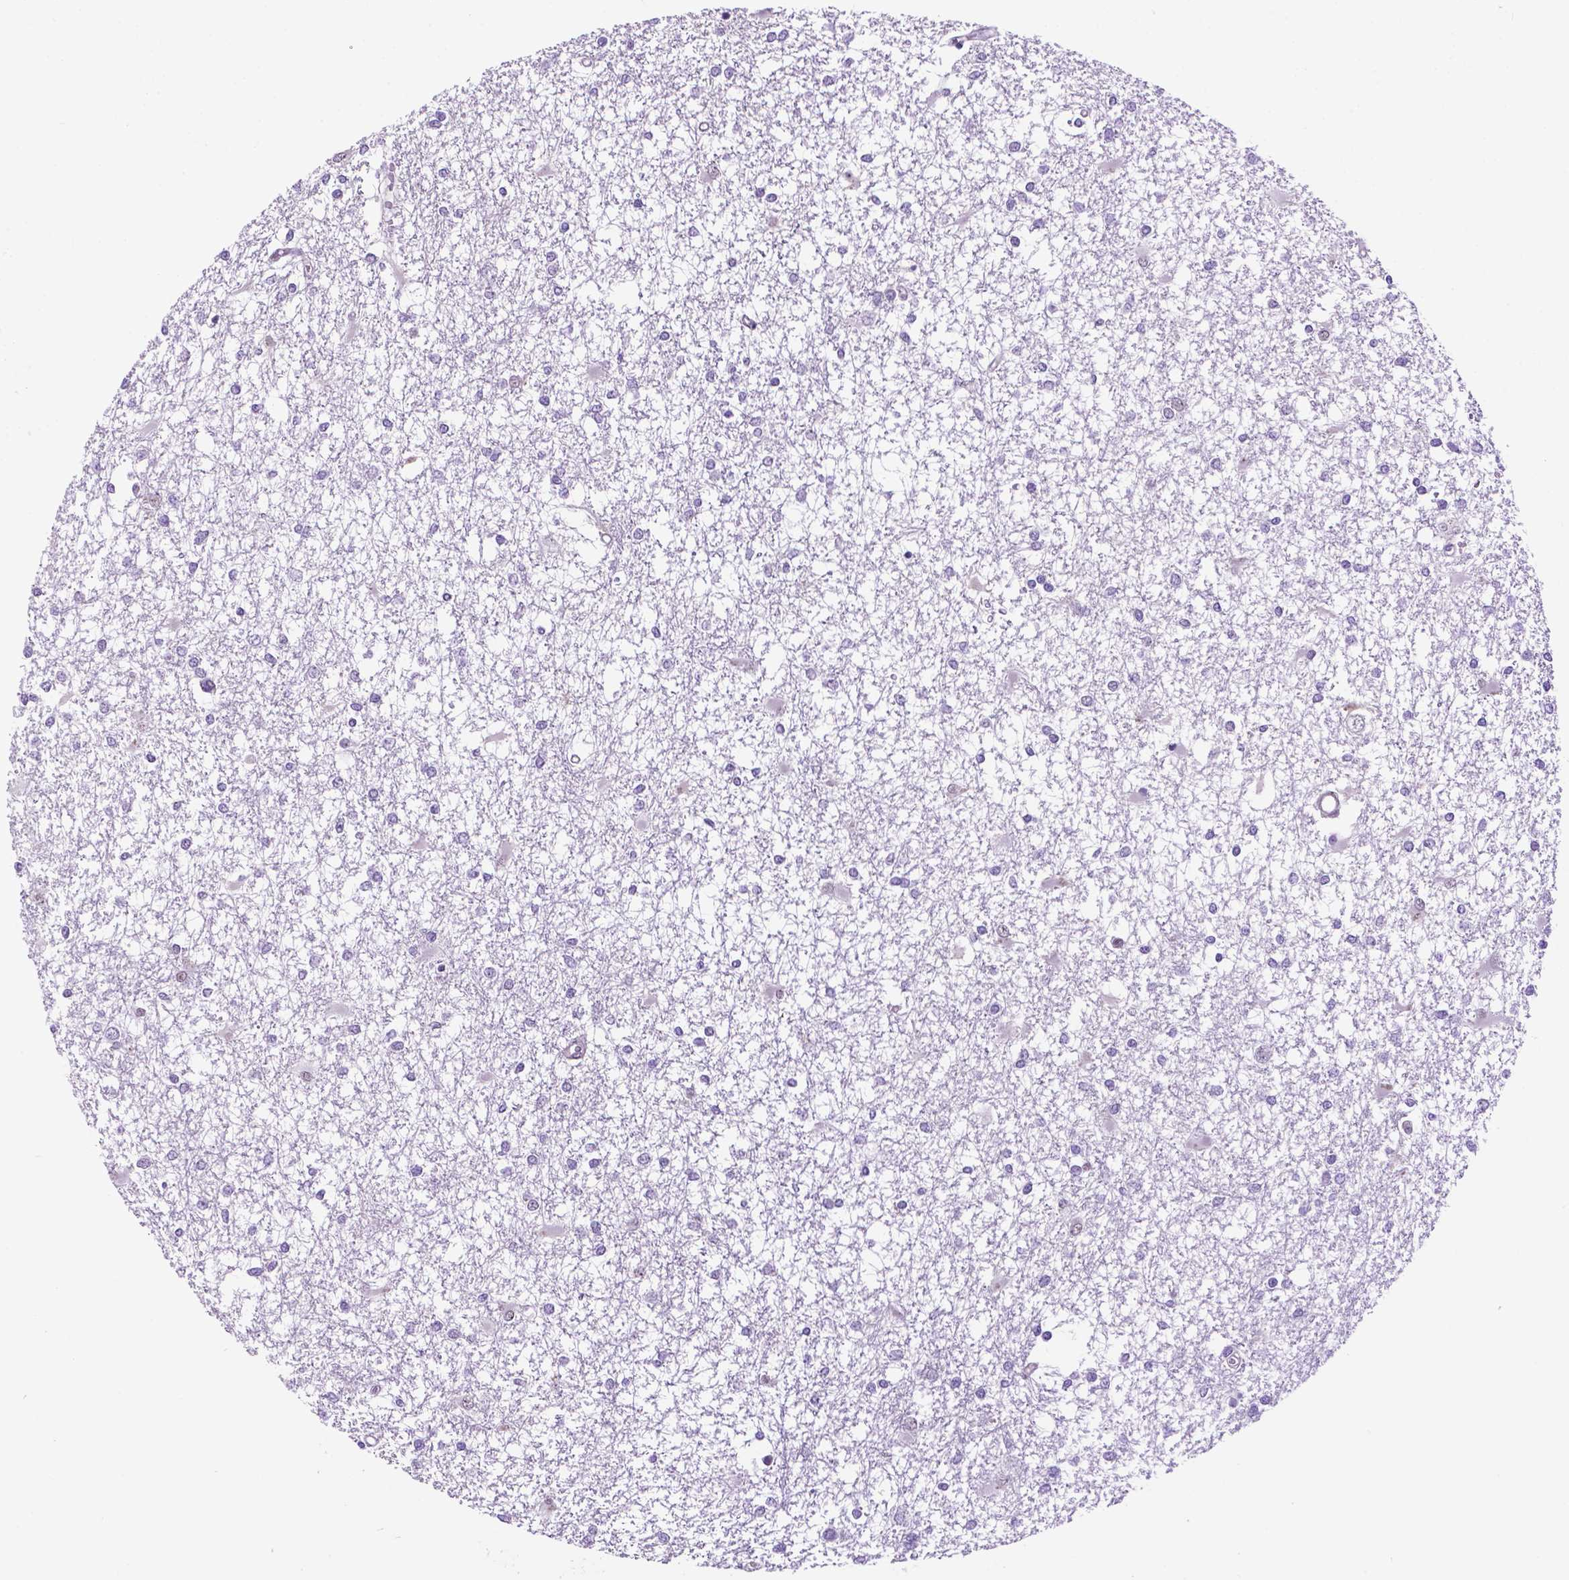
{"staining": {"intensity": "negative", "quantity": "none", "location": "none"}, "tissue": "glioma", "cell_type": "Tumor cells", "image_type": "cancer", "snomed": [{"axis": "morphology", "description": "Glioma, malignant, High grade"}, {"axis": "topography", "description": "Cerebral cortex"}], "caption": "IHC of human glioma shows no expression in tumor cells.", "gene": "TACSTD2", "patient": {"sex": "male", "age": 79}}